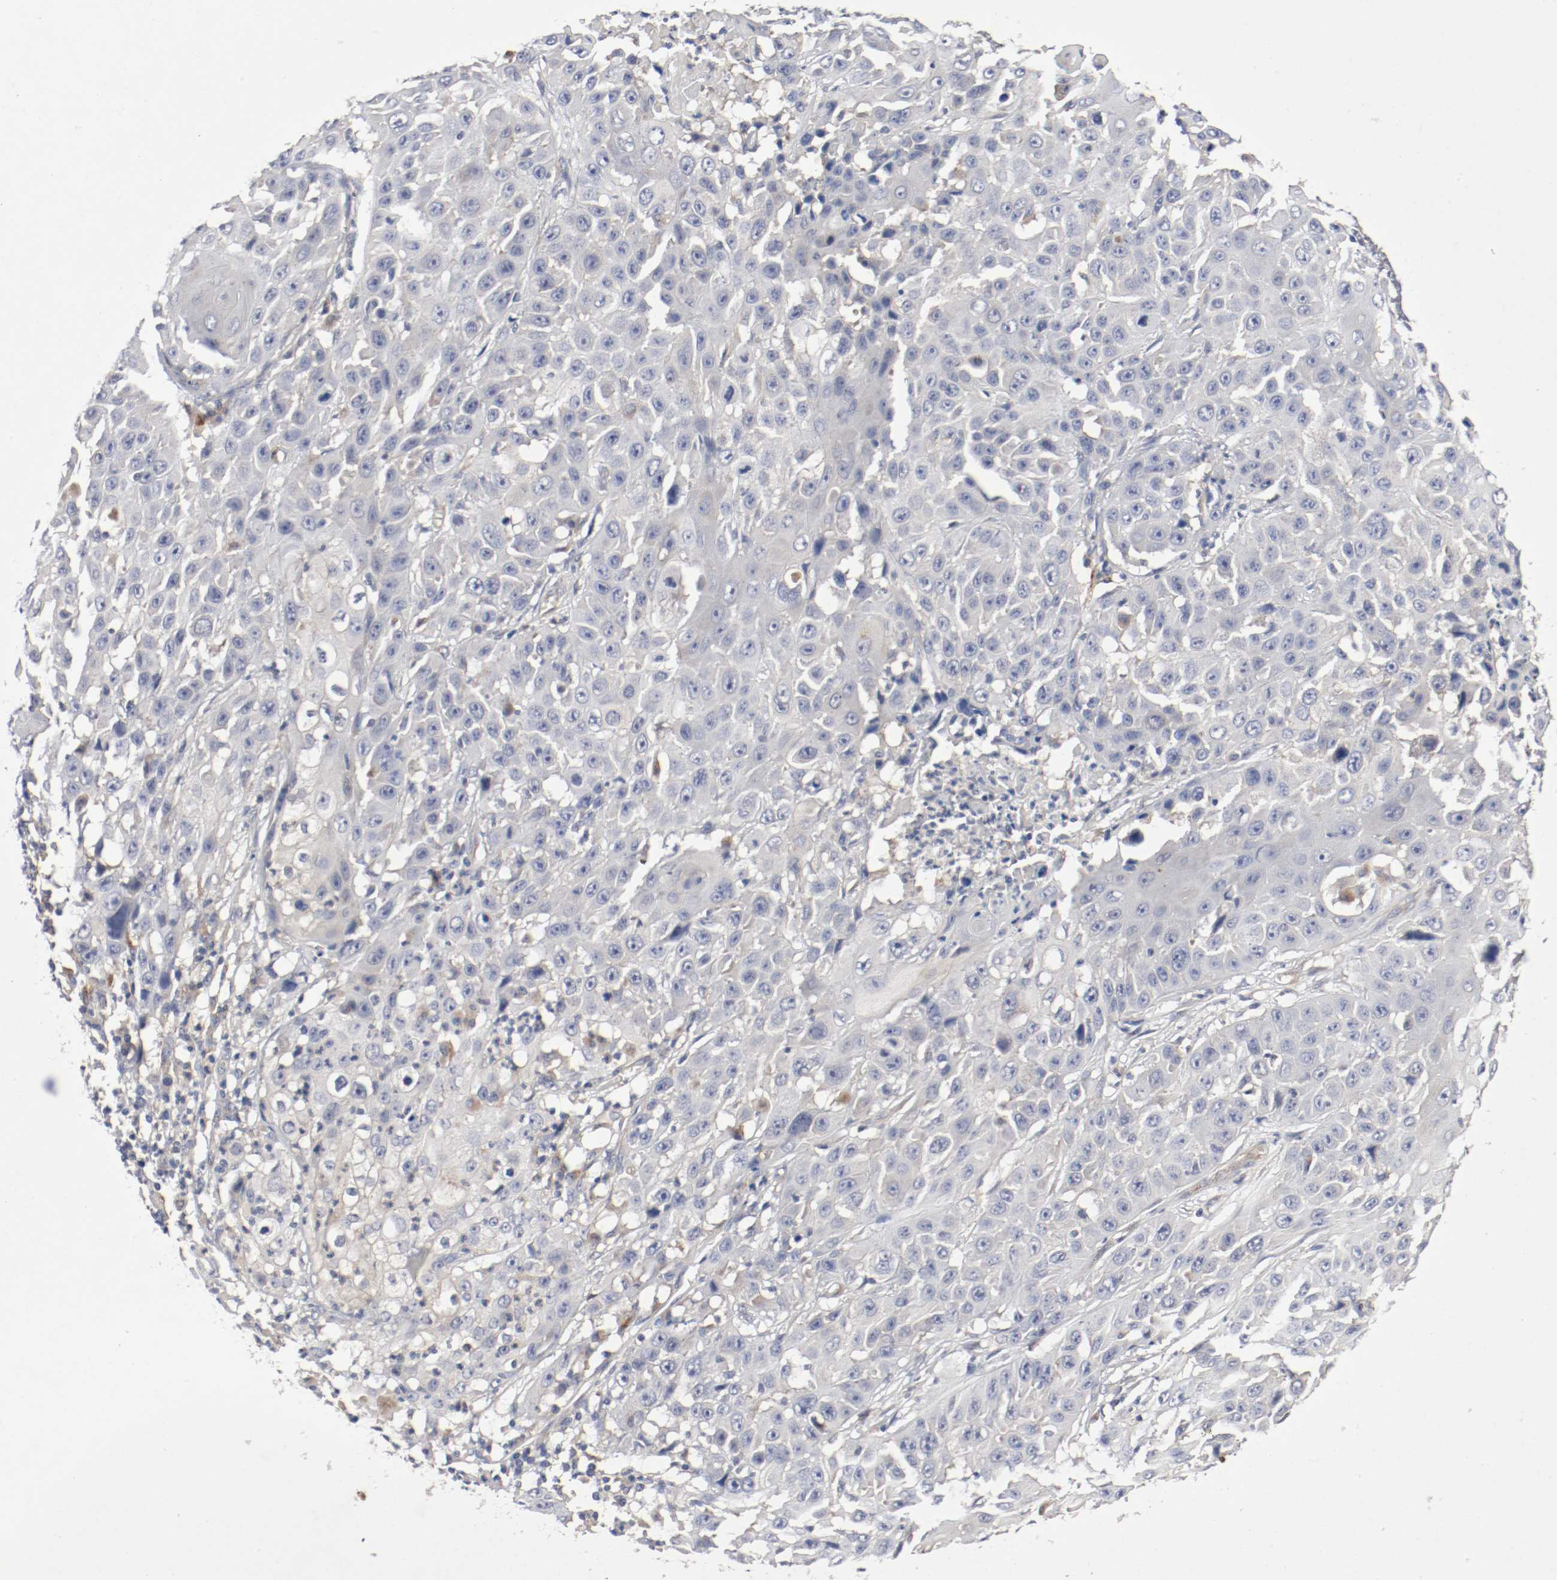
{"staining": {"intensity": "negative", "quantity": "none", "location": "none"}, "tissue": "cervical cancer", "cell_type": "Tumor cells", "image_type": "cancer", "snomed": [{"axis": "morphology", "description": "Squamous cell carcinoma, NOS"}, {"axis": "topography", "description": "Cervix"}], "caption": "This micrograph is of cervical cancer (squamous cell carcinoma) stained with IHC to label a protein in brown with the nuclei are counter-stained blue. There is no expression in tumor cells.", "gene": "REN", "patient": {"sex": "female", "age": 39}}